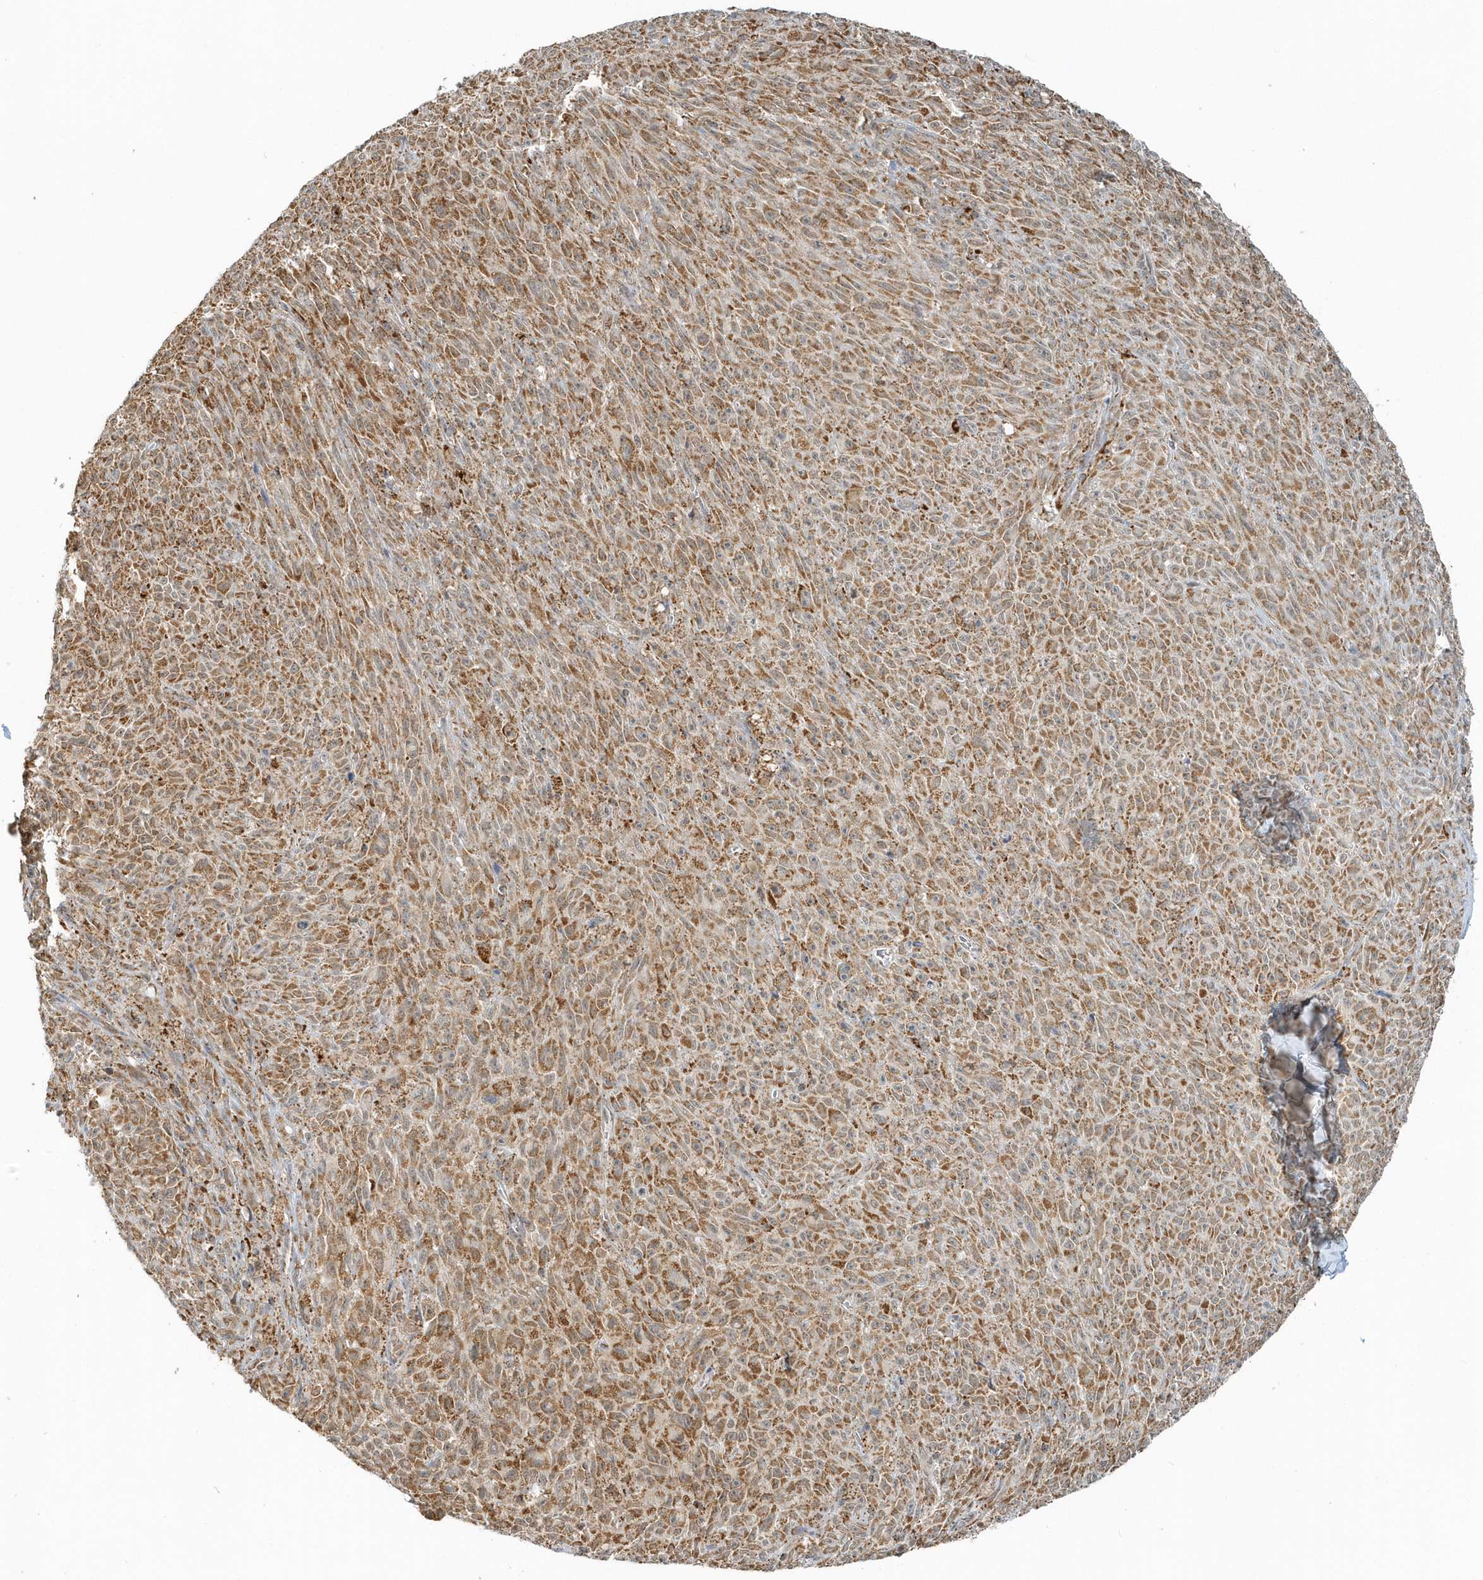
{"staining": {"intensity": "moderate", "quantity": ">75%", "location": "cytoplasmic/membranous"}, "tissue": "melanoma", "cell_type": "Tumor cells", "image_type": "cancer", "snomed": [{"axis": "morphology", "description": "Malignant melanoma, NOS"}, {"axis": "topography", "description": "Skin"}], "caption": "A brown stain labels moderate cytoplasmic/membranous positivity of a protein in malignant melanoma tumor cells.", "gene": "PSMD6", "patient": {"sex": "female", "age": 82}}